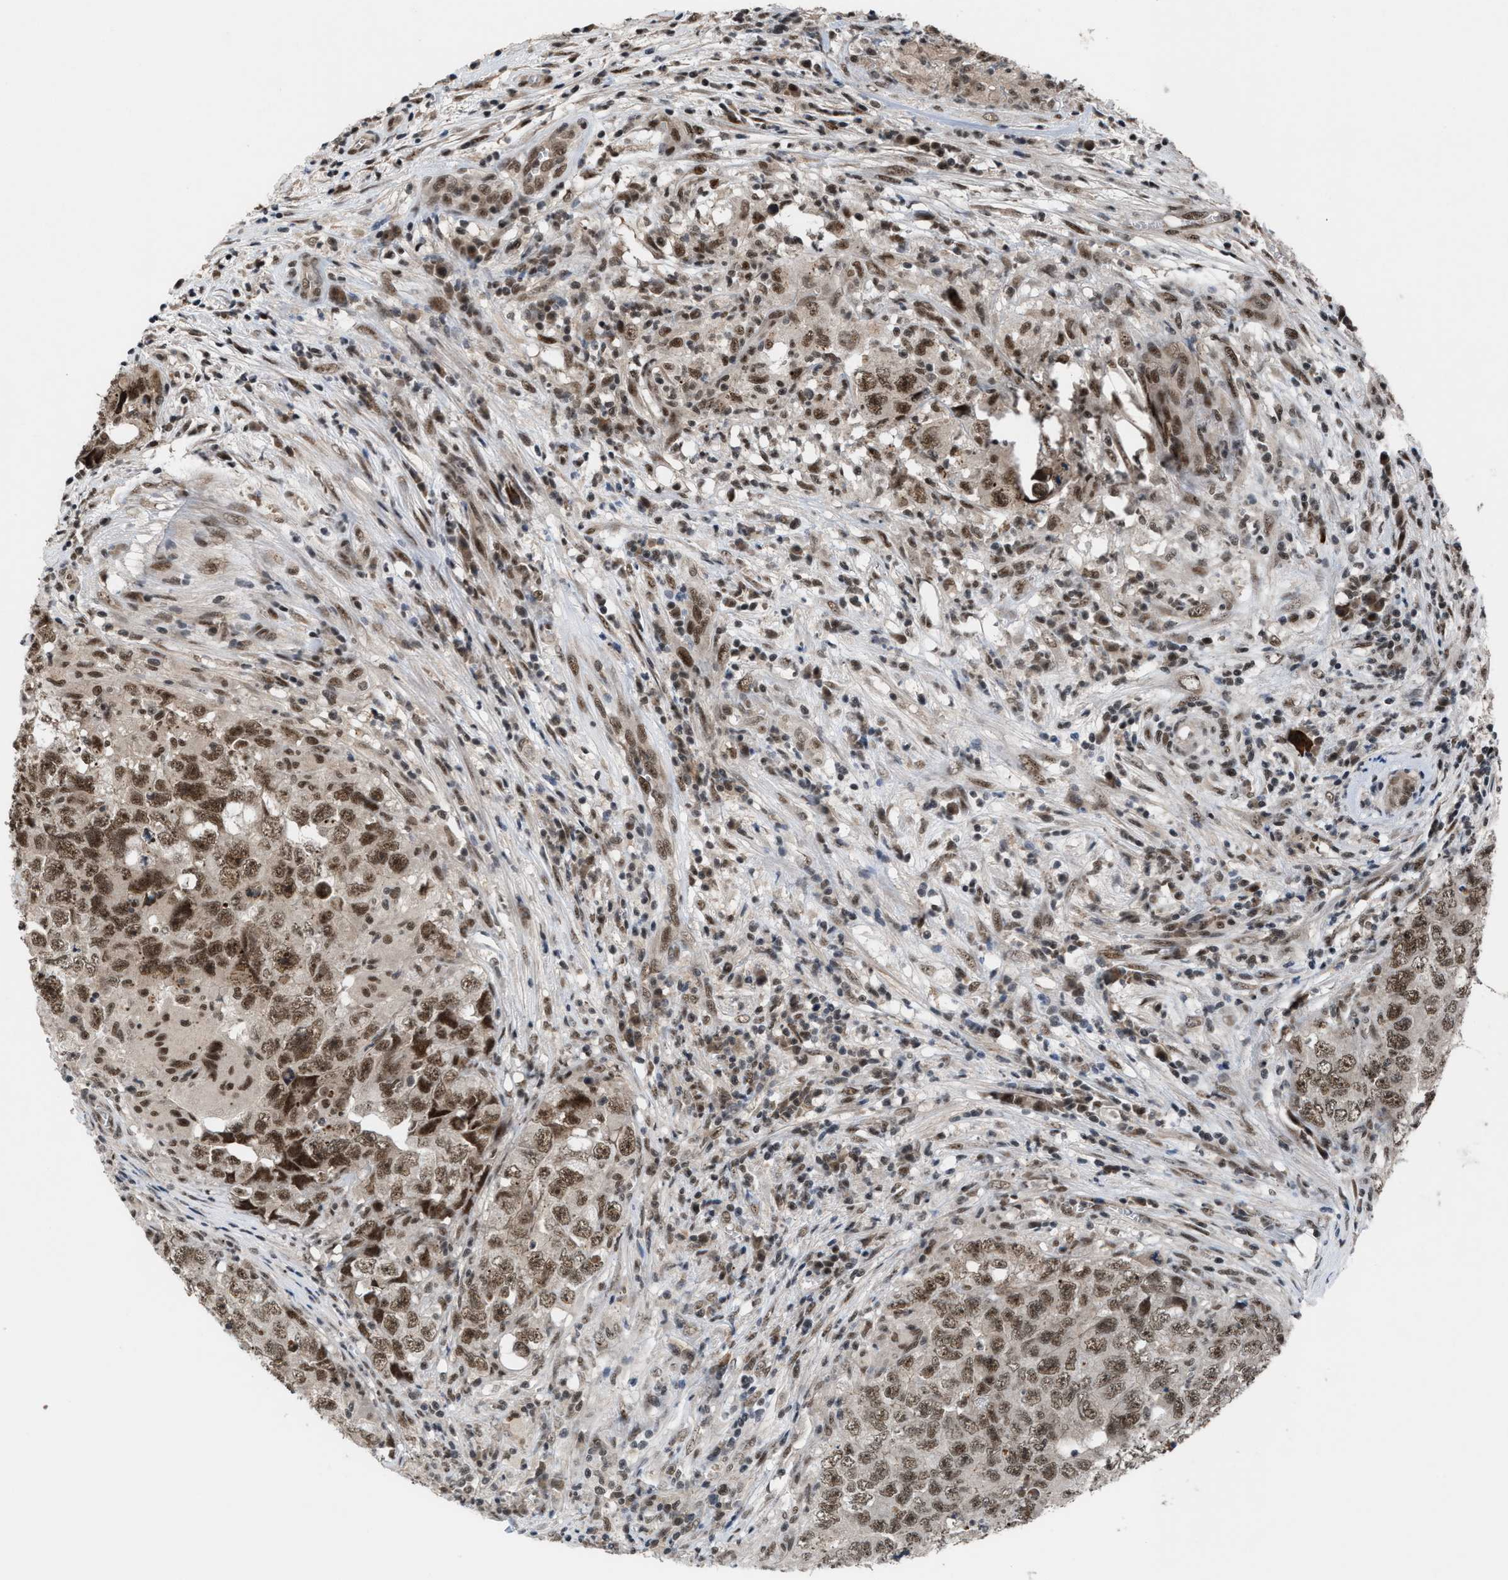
{"staining": {"intensity": "strong", "quantity": ">75%", "location": "nuclear"}, "tissue": "testis cancer", "cell_type": "Tumor cells", "image_type": "cancer", "snomed": [{"axis": "morphology", "description": "Seminoma, NOS"}, {"axis": "morphology", "description": "Carcinoma, Embryonal, NOS"}, {"axis": "topography", "description": "Testis"}], "caption": "Embryonal carcinoma (testis) was stained to show a protein in brown. There is high levels of strong nuclear expression in approximately >75% of tumor cells.", "gene": "PRPF4", "patient": {"sex": "male", "age": 43}}